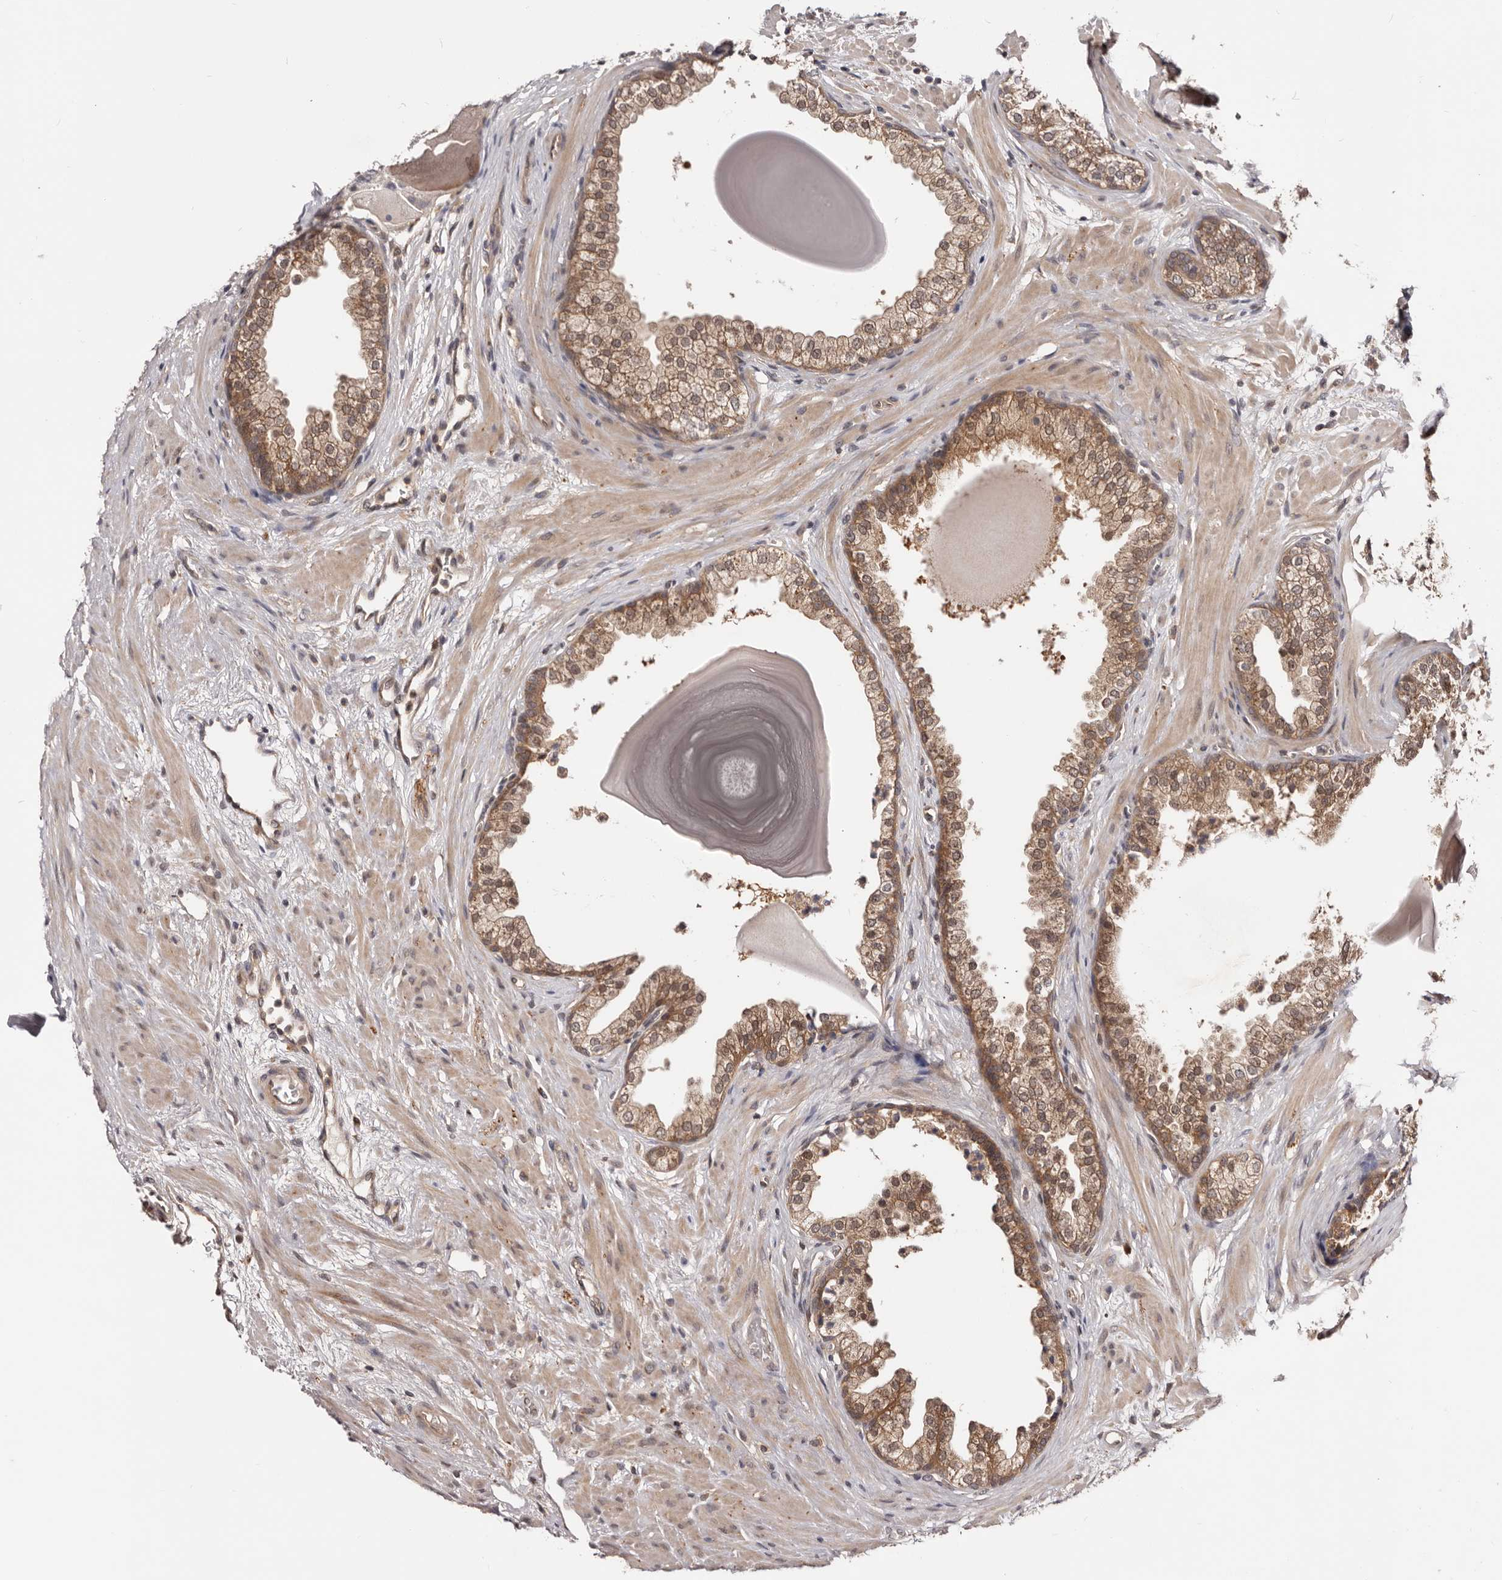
{"staining": {"intensity": "moderate", "quantity": ">75%", "location": "cytoplasmic/membranous"}, "tissue": "prostate", "cell_type": "Glandular cells", "image_type": "normal", "snomed": [{"axis": "morphology", "description": "Normal tissue, NOS"}, {"axis": "topography", "description": "Prostate"}], "caption": "This is a photomicrograph of immunohistochemistry (IHC) staining of benign prostate, which shows moderate positivity in the cytoplasmic/membranous of glandular cells.", "gene": "MDP1", "patient": {"sex": "male", "age": 48}}